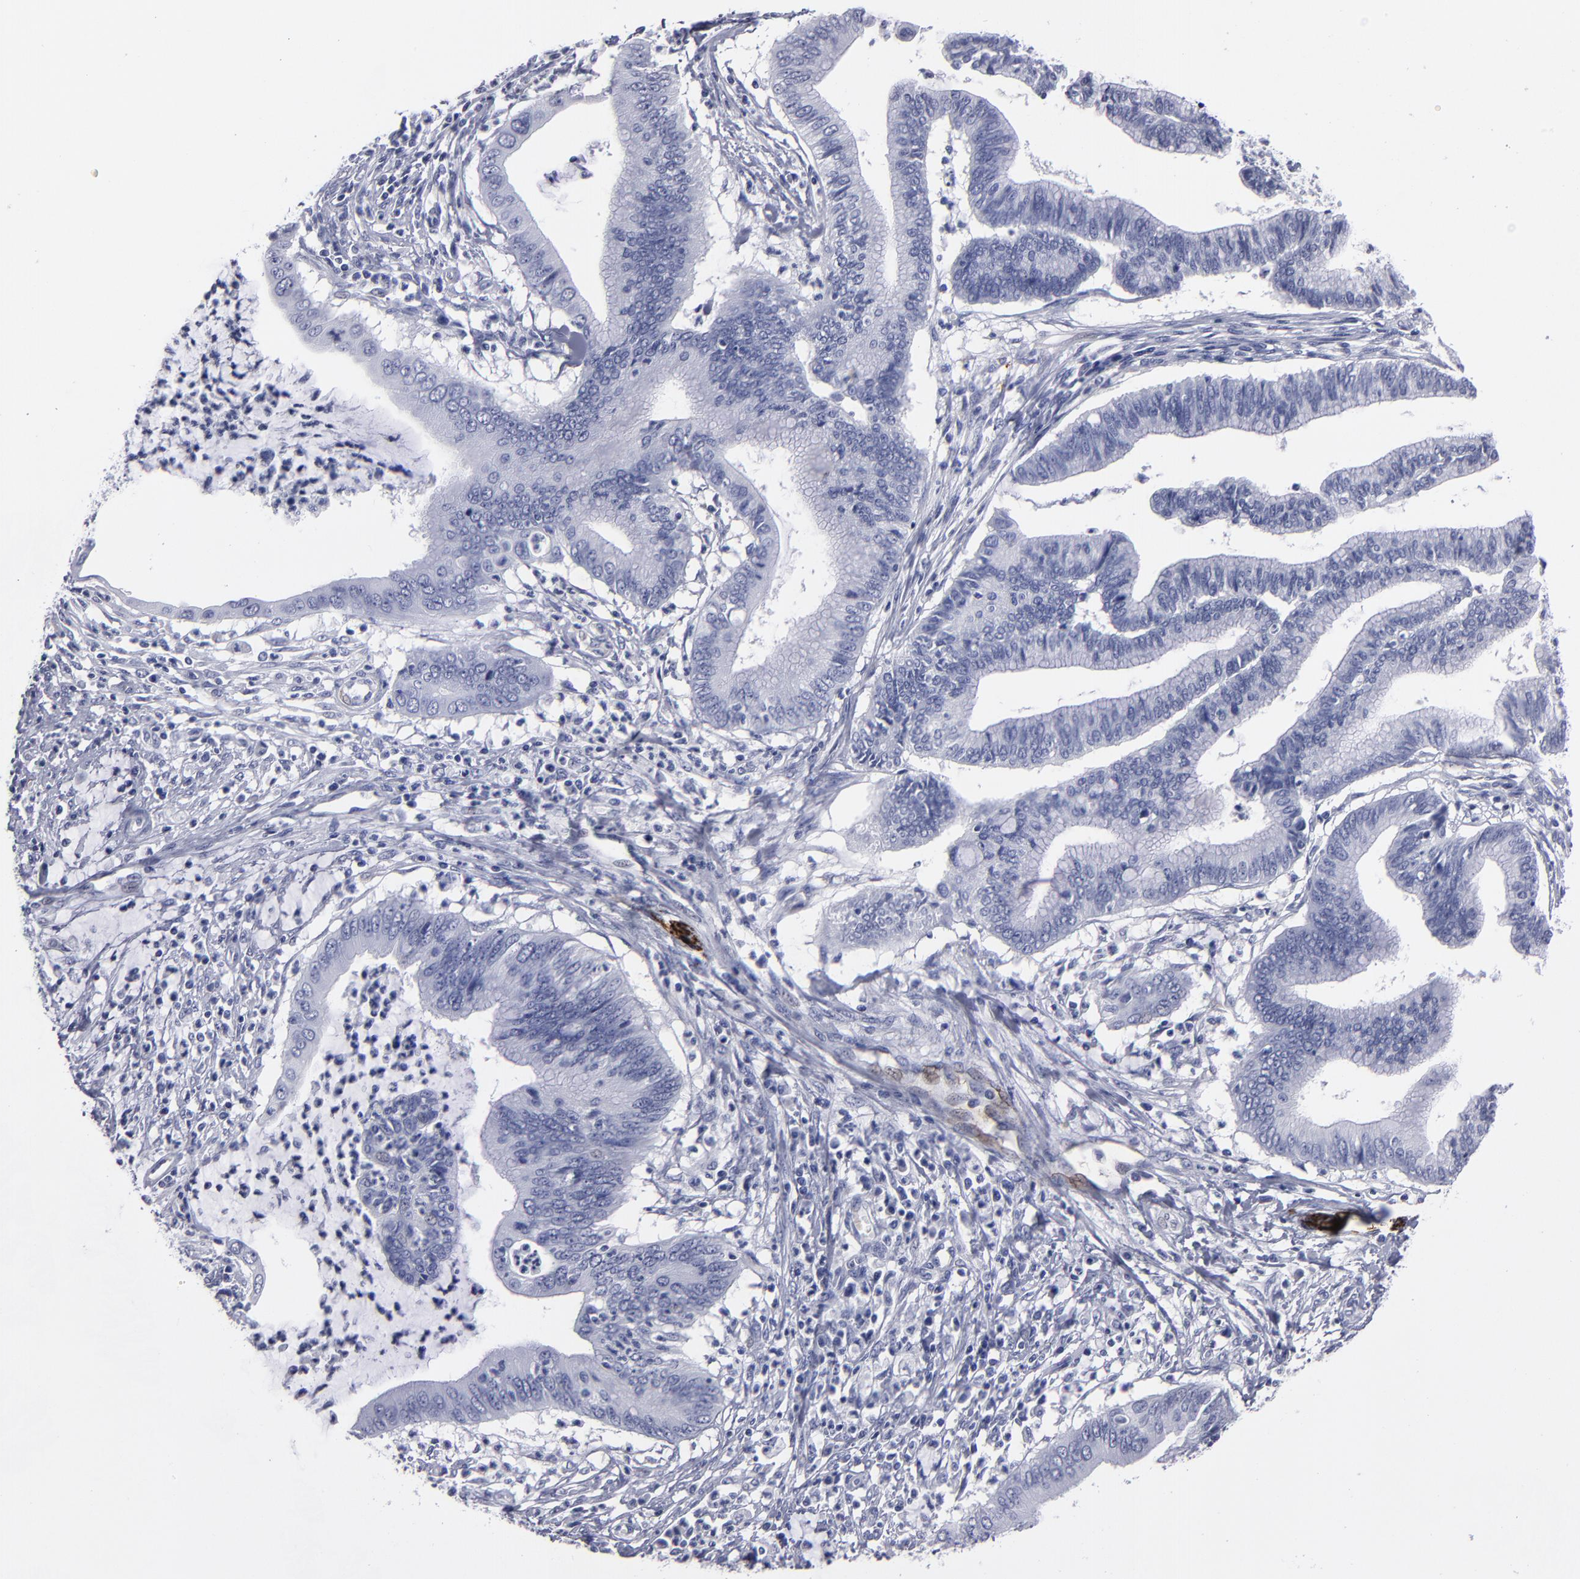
{"staining": {"intensity": "negative", "quantity": "none", "location": "none"}, "tissue": "cervical cancer", "cell_type": "Tumor cells", "image_type": "cancer", "snomed": [{"axis": "morphology", "description": "Adenocarcinoma, NOS"}, {"axis": "topography", "description": "Cervix"}], "caption": "This is an IHC image of human cervical adenocarcinoma. There is no staining in tumor cells.", "gene": "CADM3", "patient": {"sex": "female", "age": 36}}